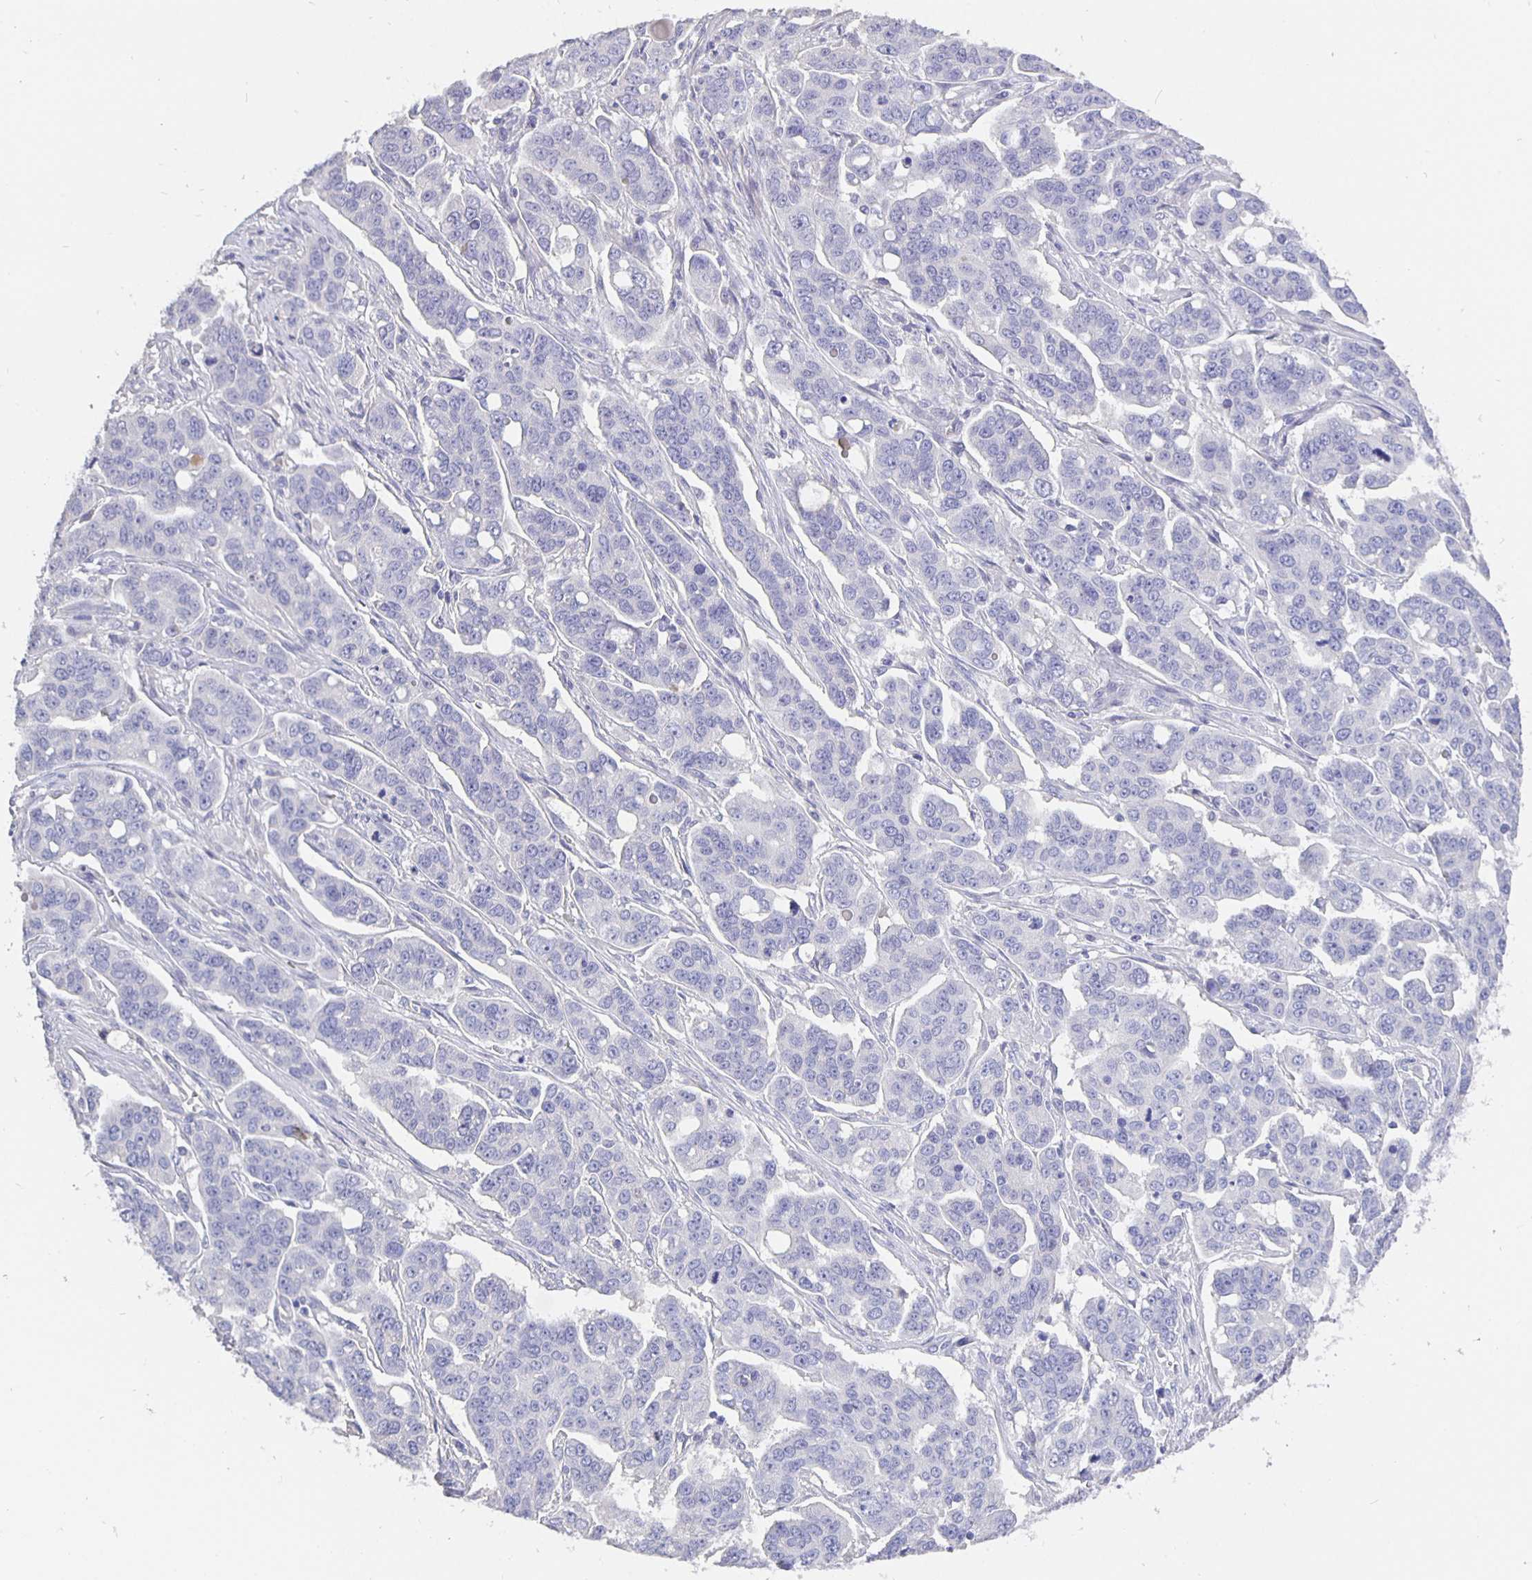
{"staining": {"intensity": "negative", "quantity": "none", "location": "none"}, "tissue": "ovarian cancer", "cell_type": "Tumor cells", "image_type": "cancer", "snomed": [{"axis": "morphology", "description": "Carcinoma, endometroid"}, {"axis": "topography", "description": "Ovary"}], "caption": "IHC of human ovarian cancer demonstrates no expression in tumor cells. (Brightfield microscopy of DAB (3,3'-diaminobenzidine) IHC at high magnification).", "gene": "CFAP74", "patient": {"sex": "female", "age": 78}}